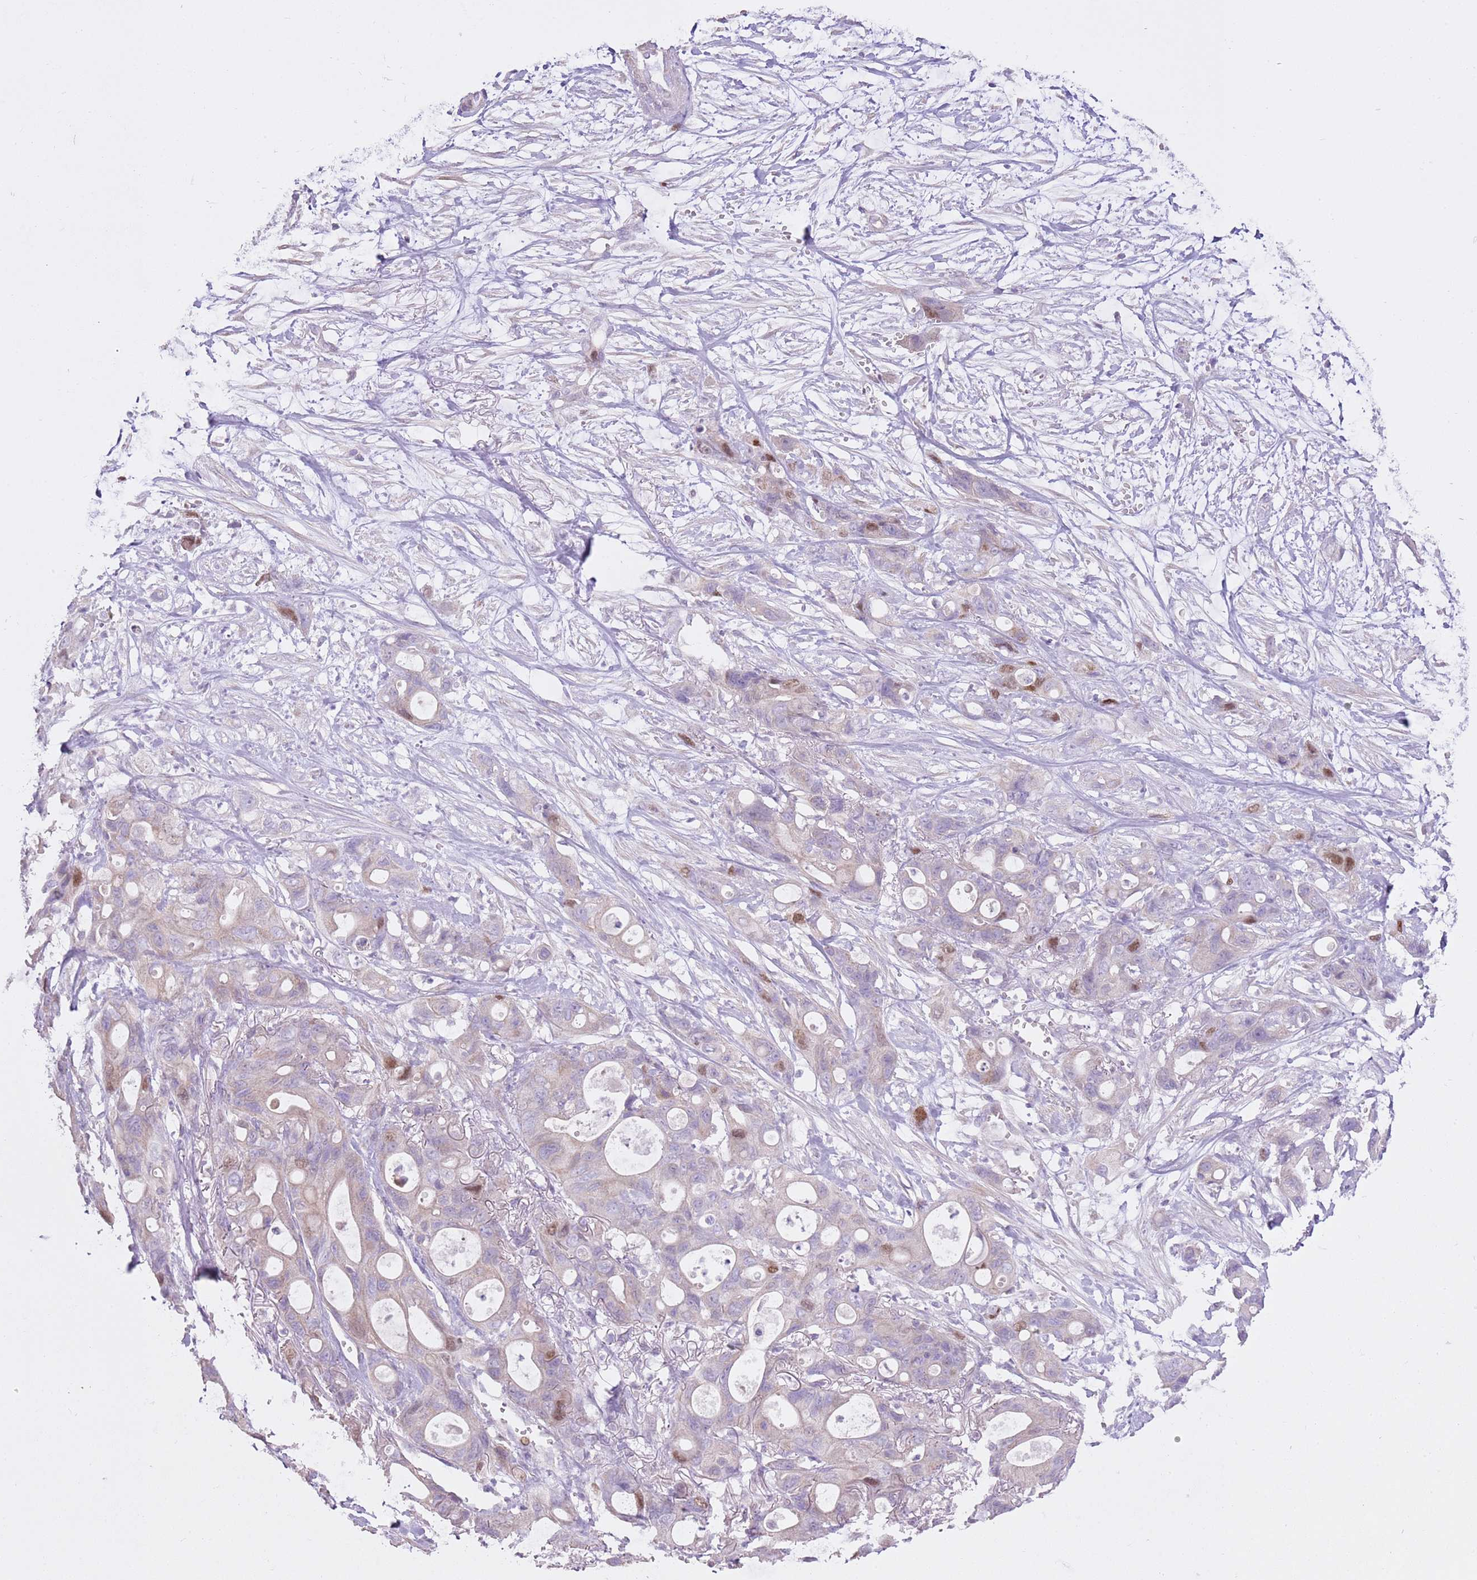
{"staining": {"intensity": "moderate", "quantity": "<25%", "location": "nuclear"}, "tissue": "ovarian cancer", "cell_type": "Tumor cells", "image_type": "cancer", "snomed": [{"axis": "morphology", "description": "Cystadenocarcinoma, mucinous, NOS"}, {"axis": "topography", "description": "Ovary"}], "caption": "Human ovarian mucinous cystadenocarcinoma stained with a protein marker exhibits moderate staining in tumor cells.", "gene": "GMNN", "patient": {"sex": "female", "age": 70}}